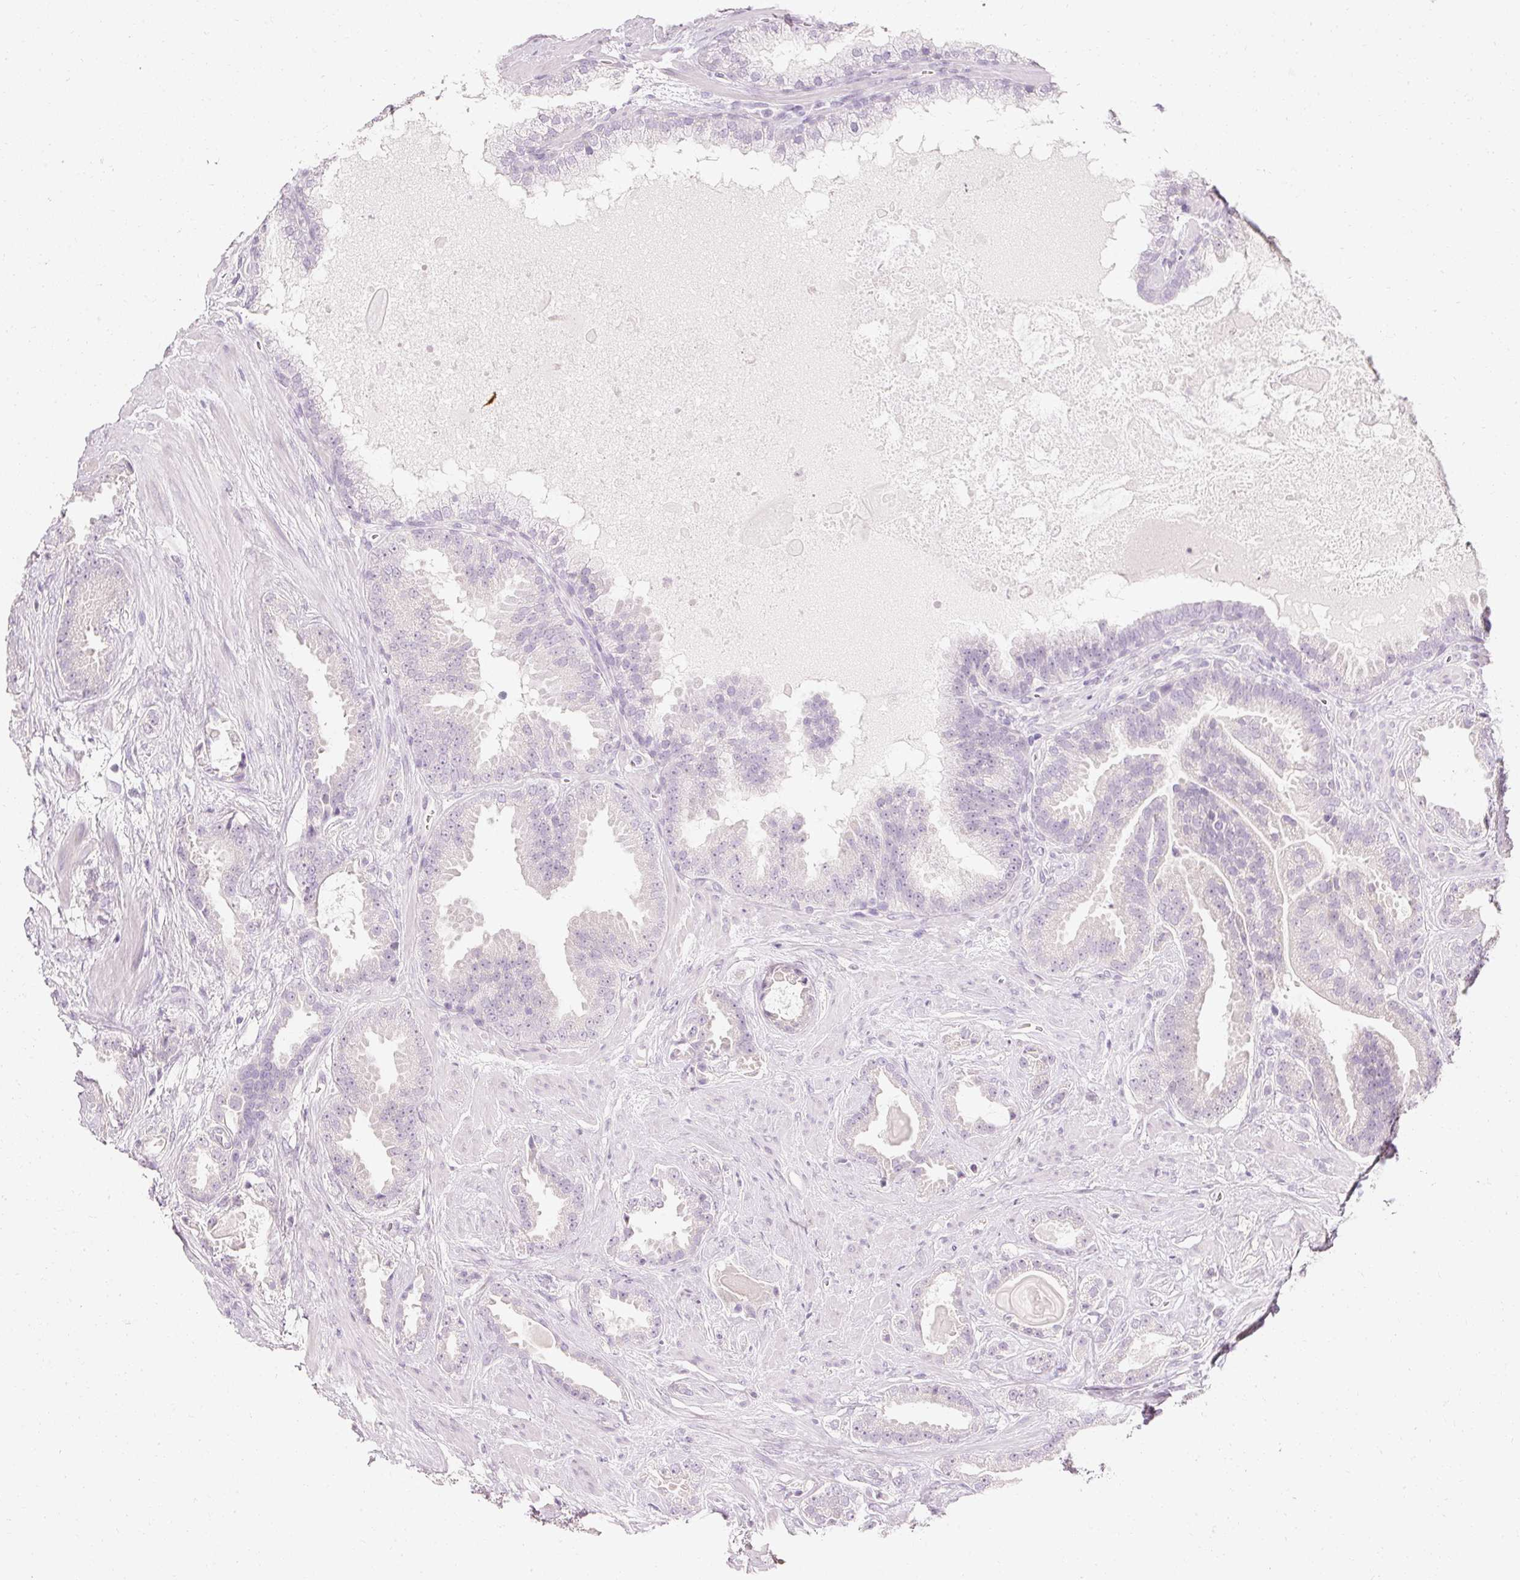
{"staining": {"intensity": "negative", "quantity": "none", "location": "none"}, "tissue": "prostate cancer", "cell_type": "Tumor cells", "image_type": "cancer", "snomed": [{"axis": "morphology", "description": "Adenocarcinoma, Low grade"}, {"axis": "topography", "description": "Prostate"}], "caption": "This histopathology image is of low-grade adenocarcinoma (prostate) stained with IHC to label a protein in brown with the nuclei are counter-stained blue. There is no positivity in tumor cells. (DAB IHC, high magnification).", "gene": "ELAVL3", "patient": {"sex": "male", "age": 62}}